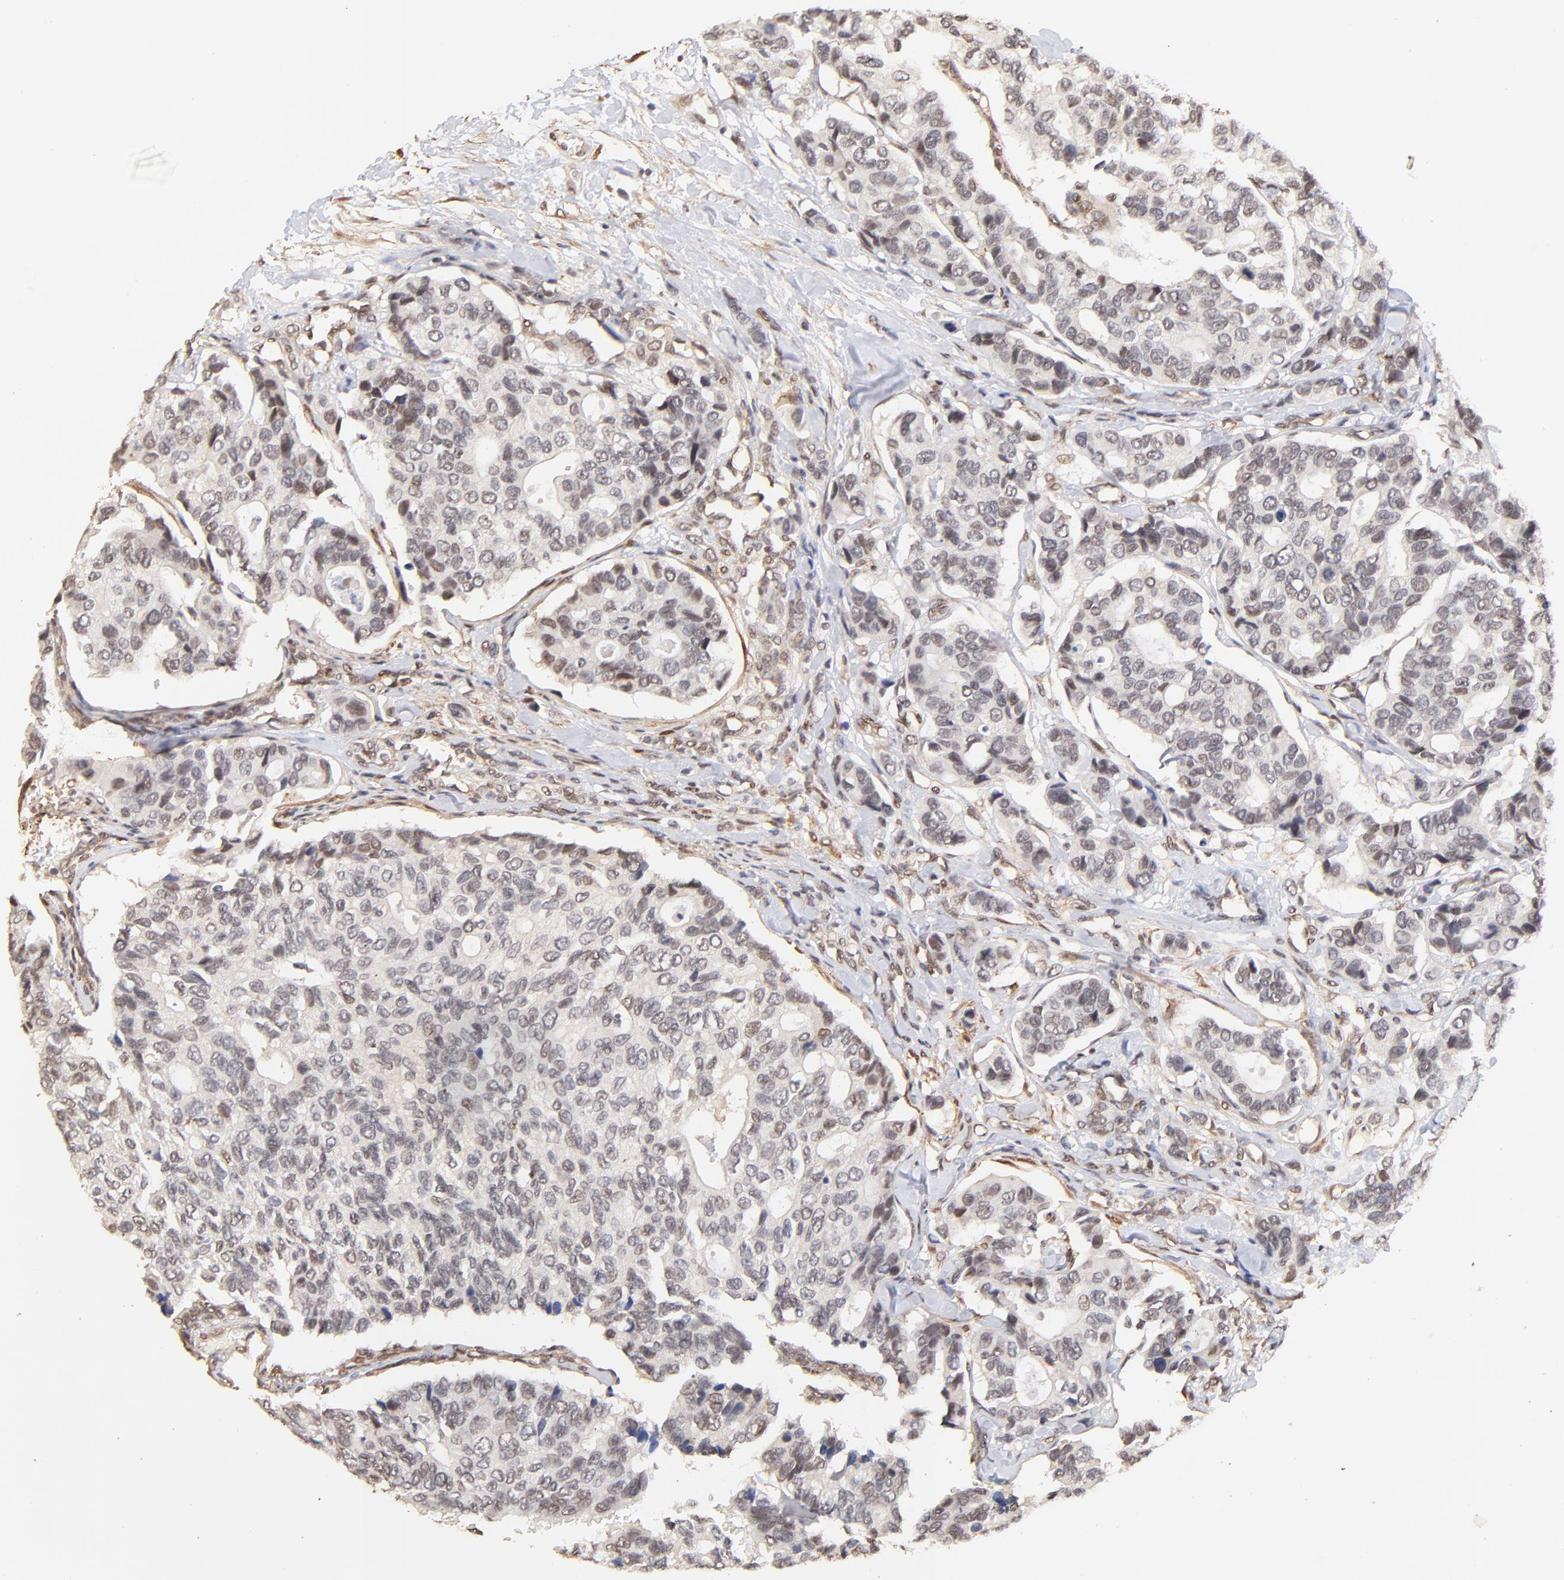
{"staining": {"intensity": "weak", "quantity": "25%-75%", "location": "cytoplasmic/membranous,nuclear"}, "tissue": "breast cancer", "cell_type": "Tumor cells", "image_type": "cancer", "snomed": [{"axis": "morphology", "description": "Duct carcinoma"}, {"axis": "topography", "description": "Breast"}], "caption": "Weak cytoplasmic/membranous and nuclear staining for a protein is appreciated in about 25%-75% of tumor cells of breast cancer using IHC.", "gene": "ZFP92", "patient": {"sex": "female", "age": 69}}